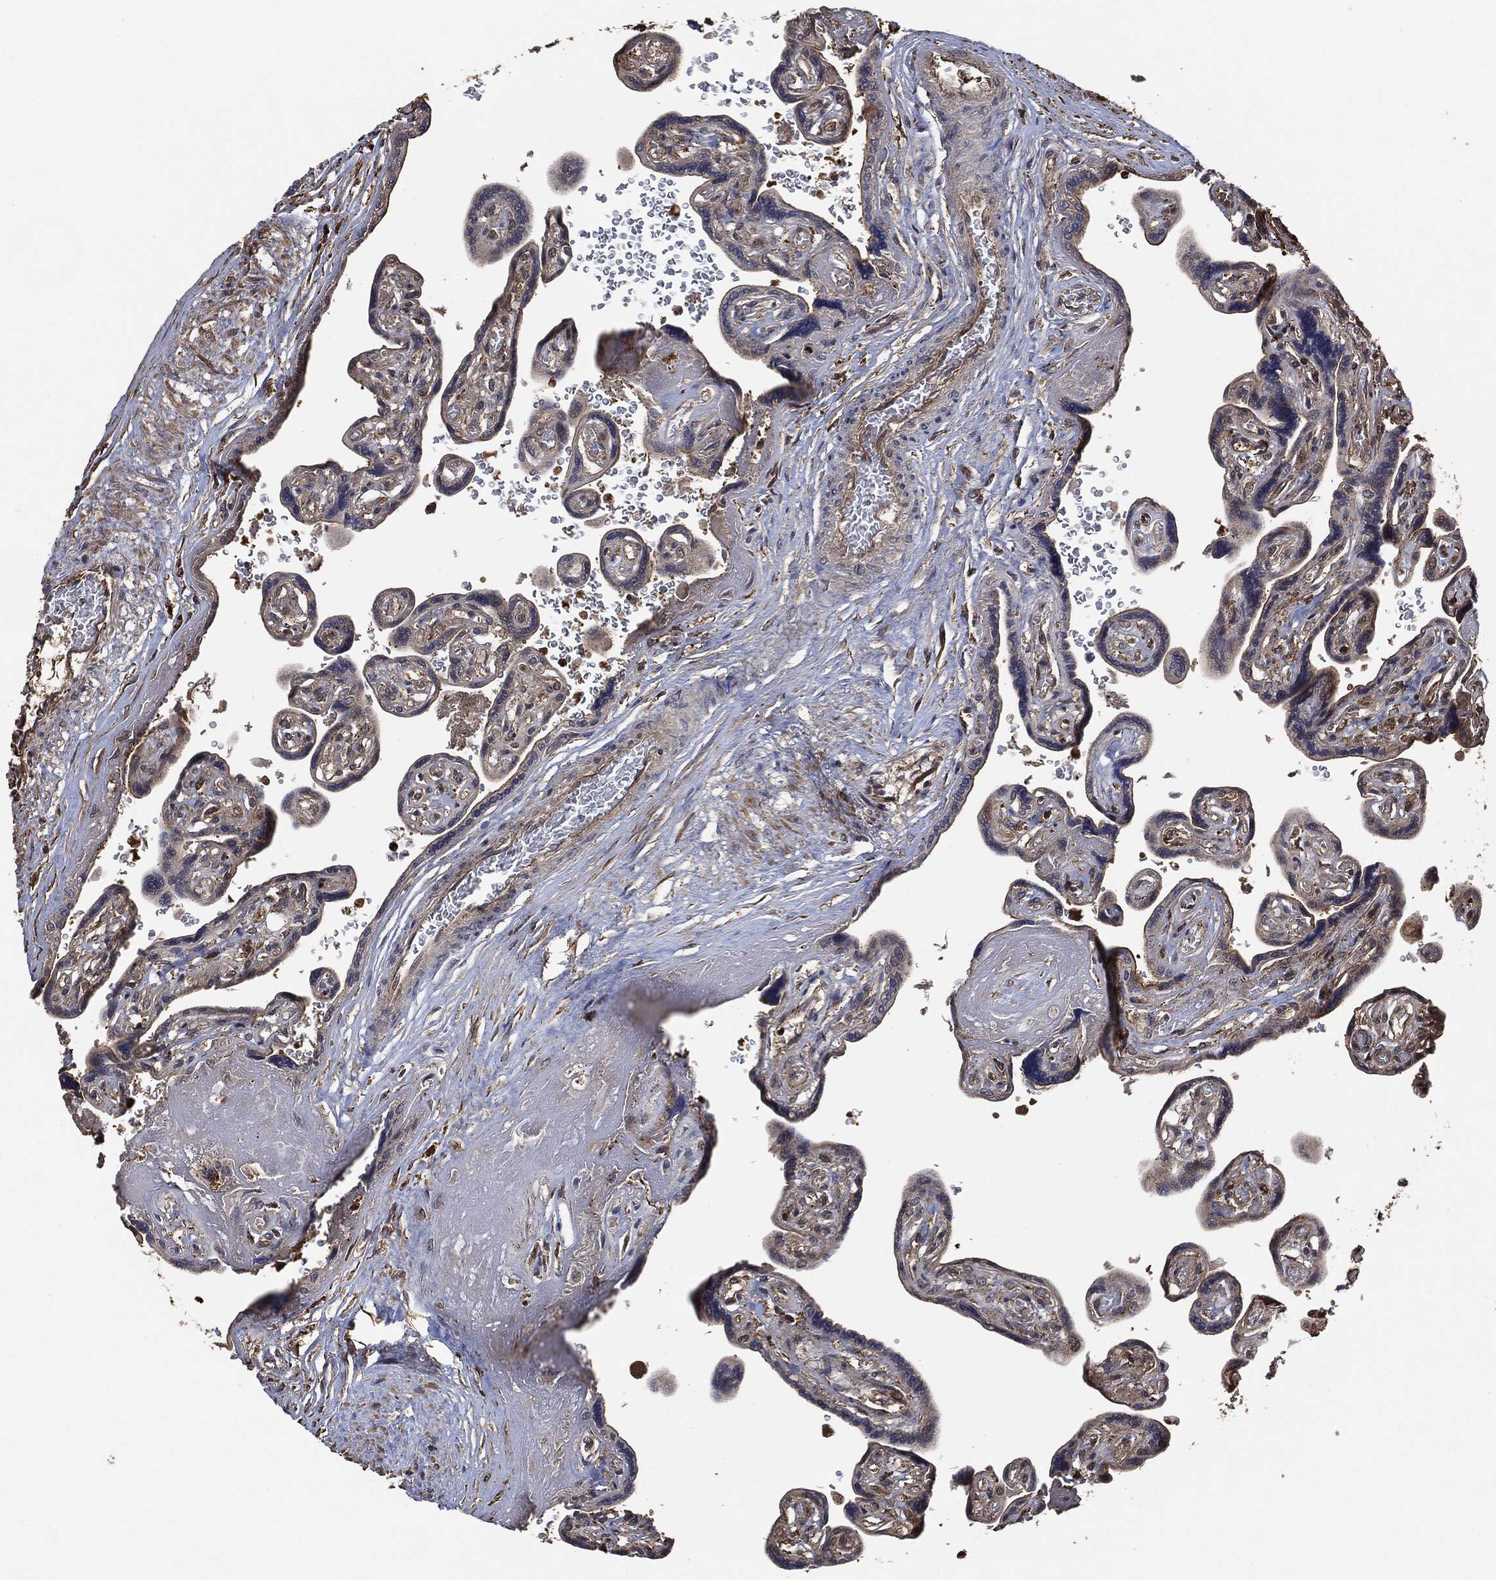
{"staining": {"intensity": "moderate", "quantity": "25%-75%", "location": "cytoplasmic/membranous"}, "tissue": "placenta", "cell_type": "Decidual cells", "image_type": "normal", "snomed": [{"axis": "morphology", "description": "Normal tissue, NOS"}, {"axis": "topography", "description": "Placenta"}], "caption": "Protein staining demonstrates moderate cytoplasmic/membranous positivity in about 25%-75% of decidual cells in normal placenta. Nuclei are stained in blue.", "gene": "TPT1", "patient": {"sex": "female", "age": 32}}